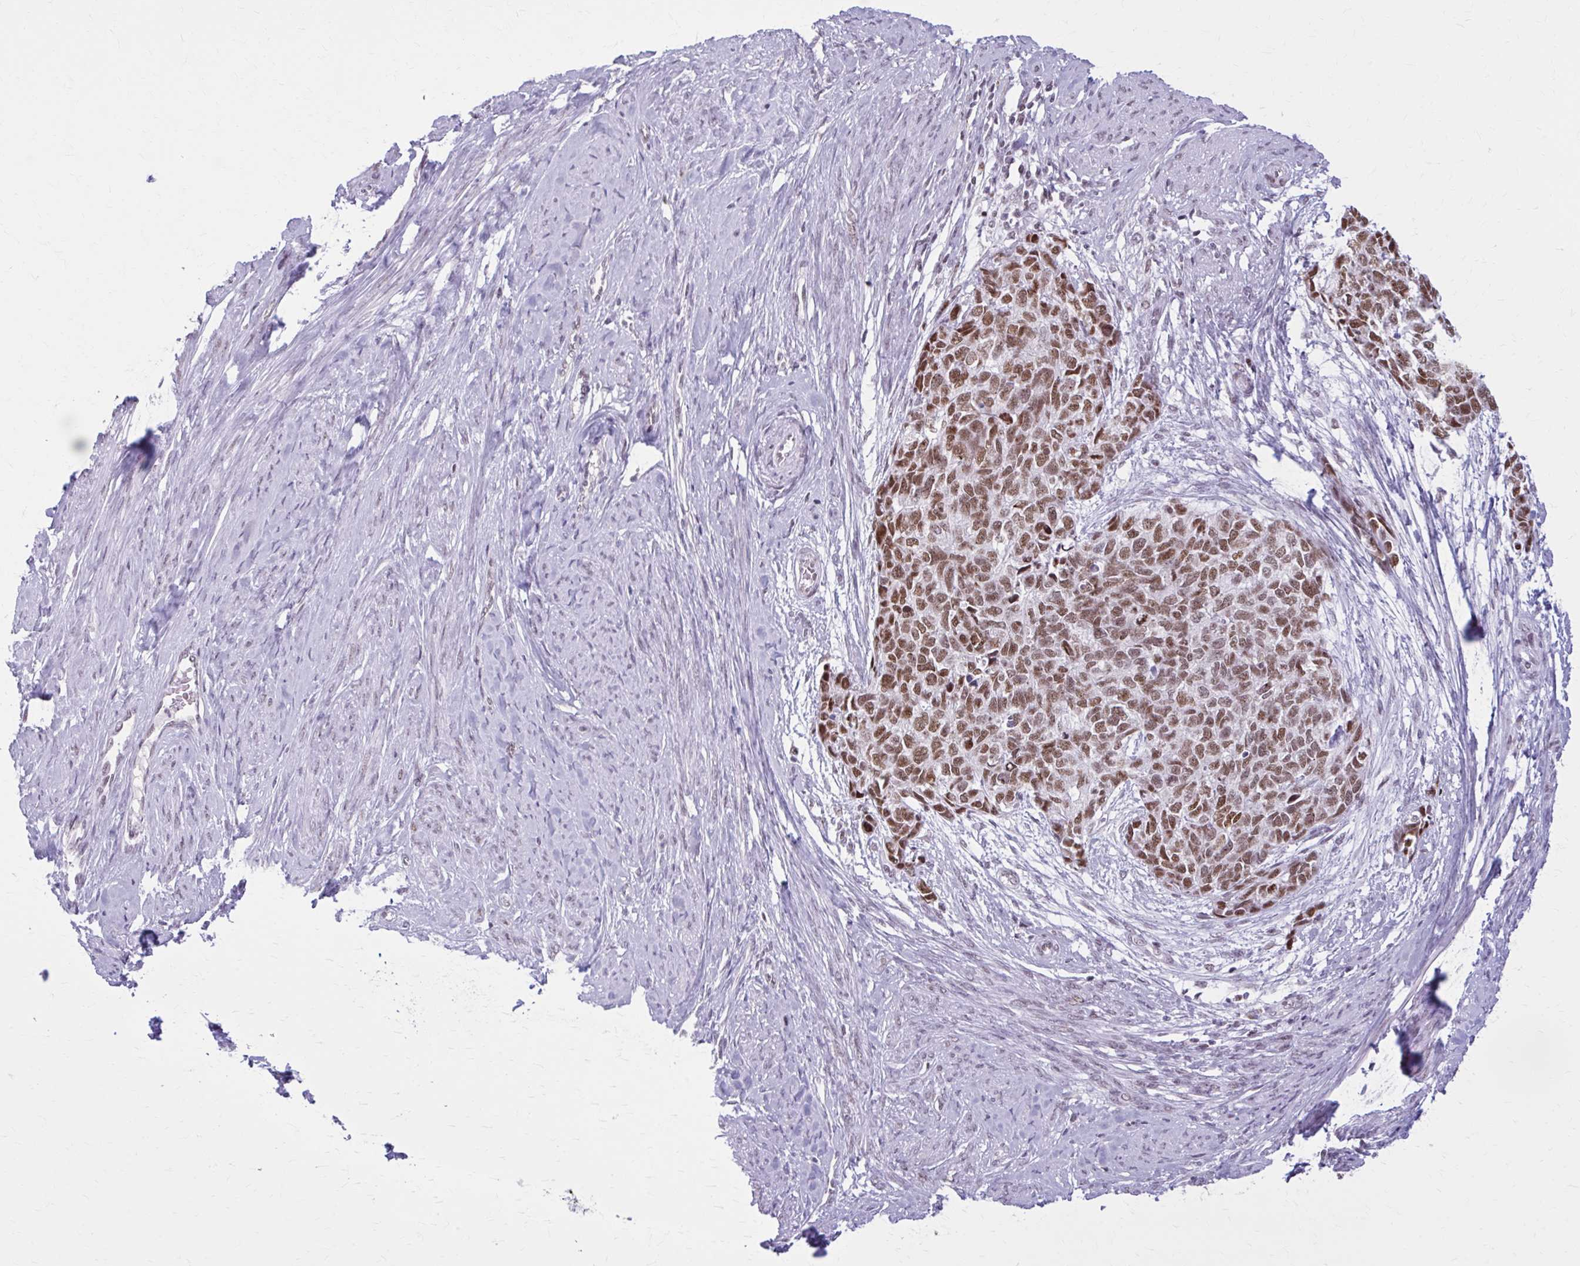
{"staining": {"intensity": "moderate", "quantity": ">75%", "location": "nuclear"}, "tissue": "cervical cancer", "cell_type": "Tumor cells", "image_type": "cancer", "snomed": [{"axis": "morphology", "description": "Squamous cell carcinoma, NOS"}, {"axis": "topography", "description": "Cervix"}], "caption": "A photomicrograph showing moderate nuclear positivity in about >75% of tumor cells in squamous cell carcinoma (cervical), as visualized by brown immunohistochemical staining.", "gene": "PABIR1", "patient": {"sex": "female", "age": 63}}